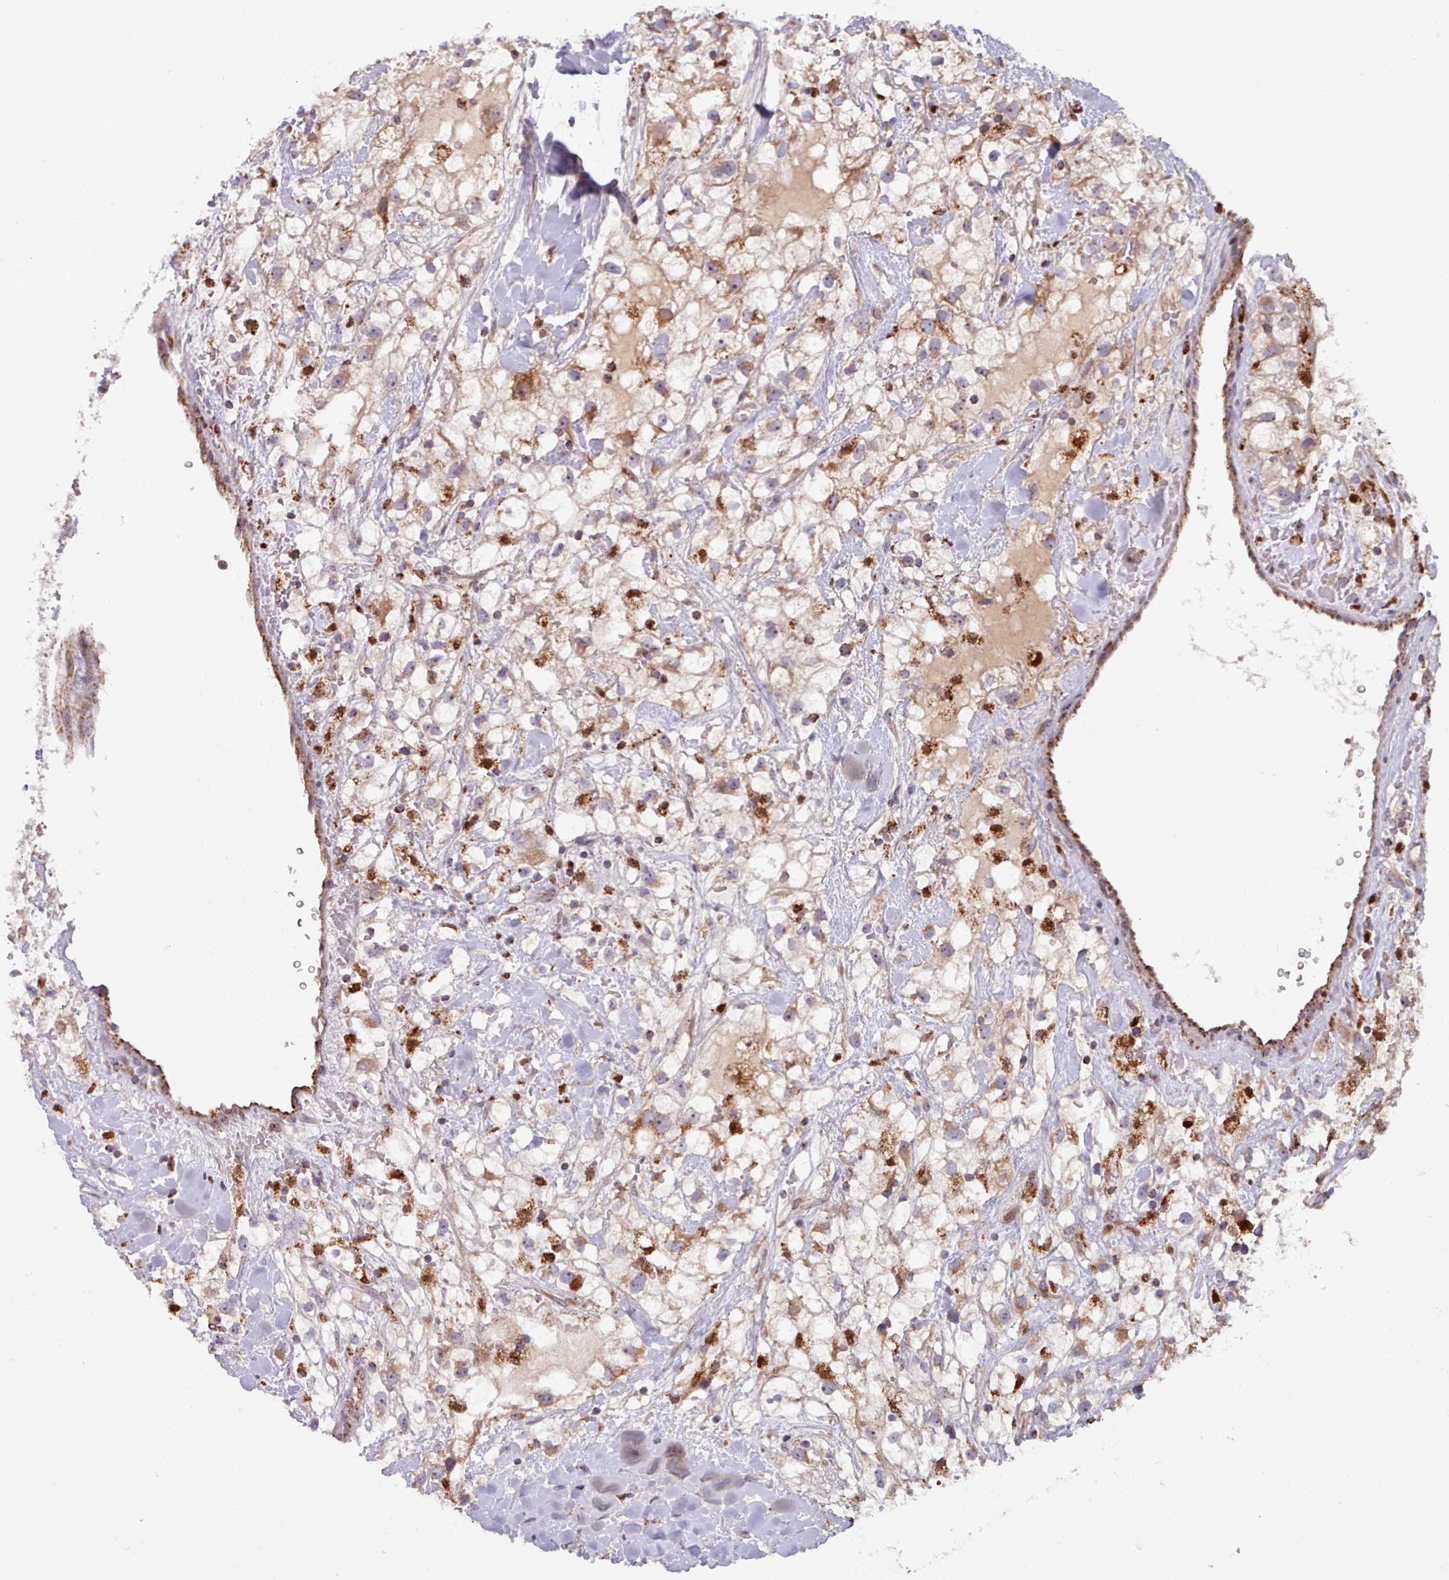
{"staining": {"intensity": "strong", "quantity": ">75%", "location": "cytoplasmic/membranous"}, "tissue": "renal cancer", "cell_type": "Tumor cells", "image_type": "cancer", "snomed": [{"axis": "morphology", "description": "Adenocarcinoma, NOS"}, {"axis": "topography", "description": "Kidney"}], "caption": "Immunohistochemical staining of human renal cancer reveals strong cytoplasmic/membranous protein expression in approximately >75% of tumor cells.", "gene": "HSDL2", "patient": {"sex": "male", "age": 59}}